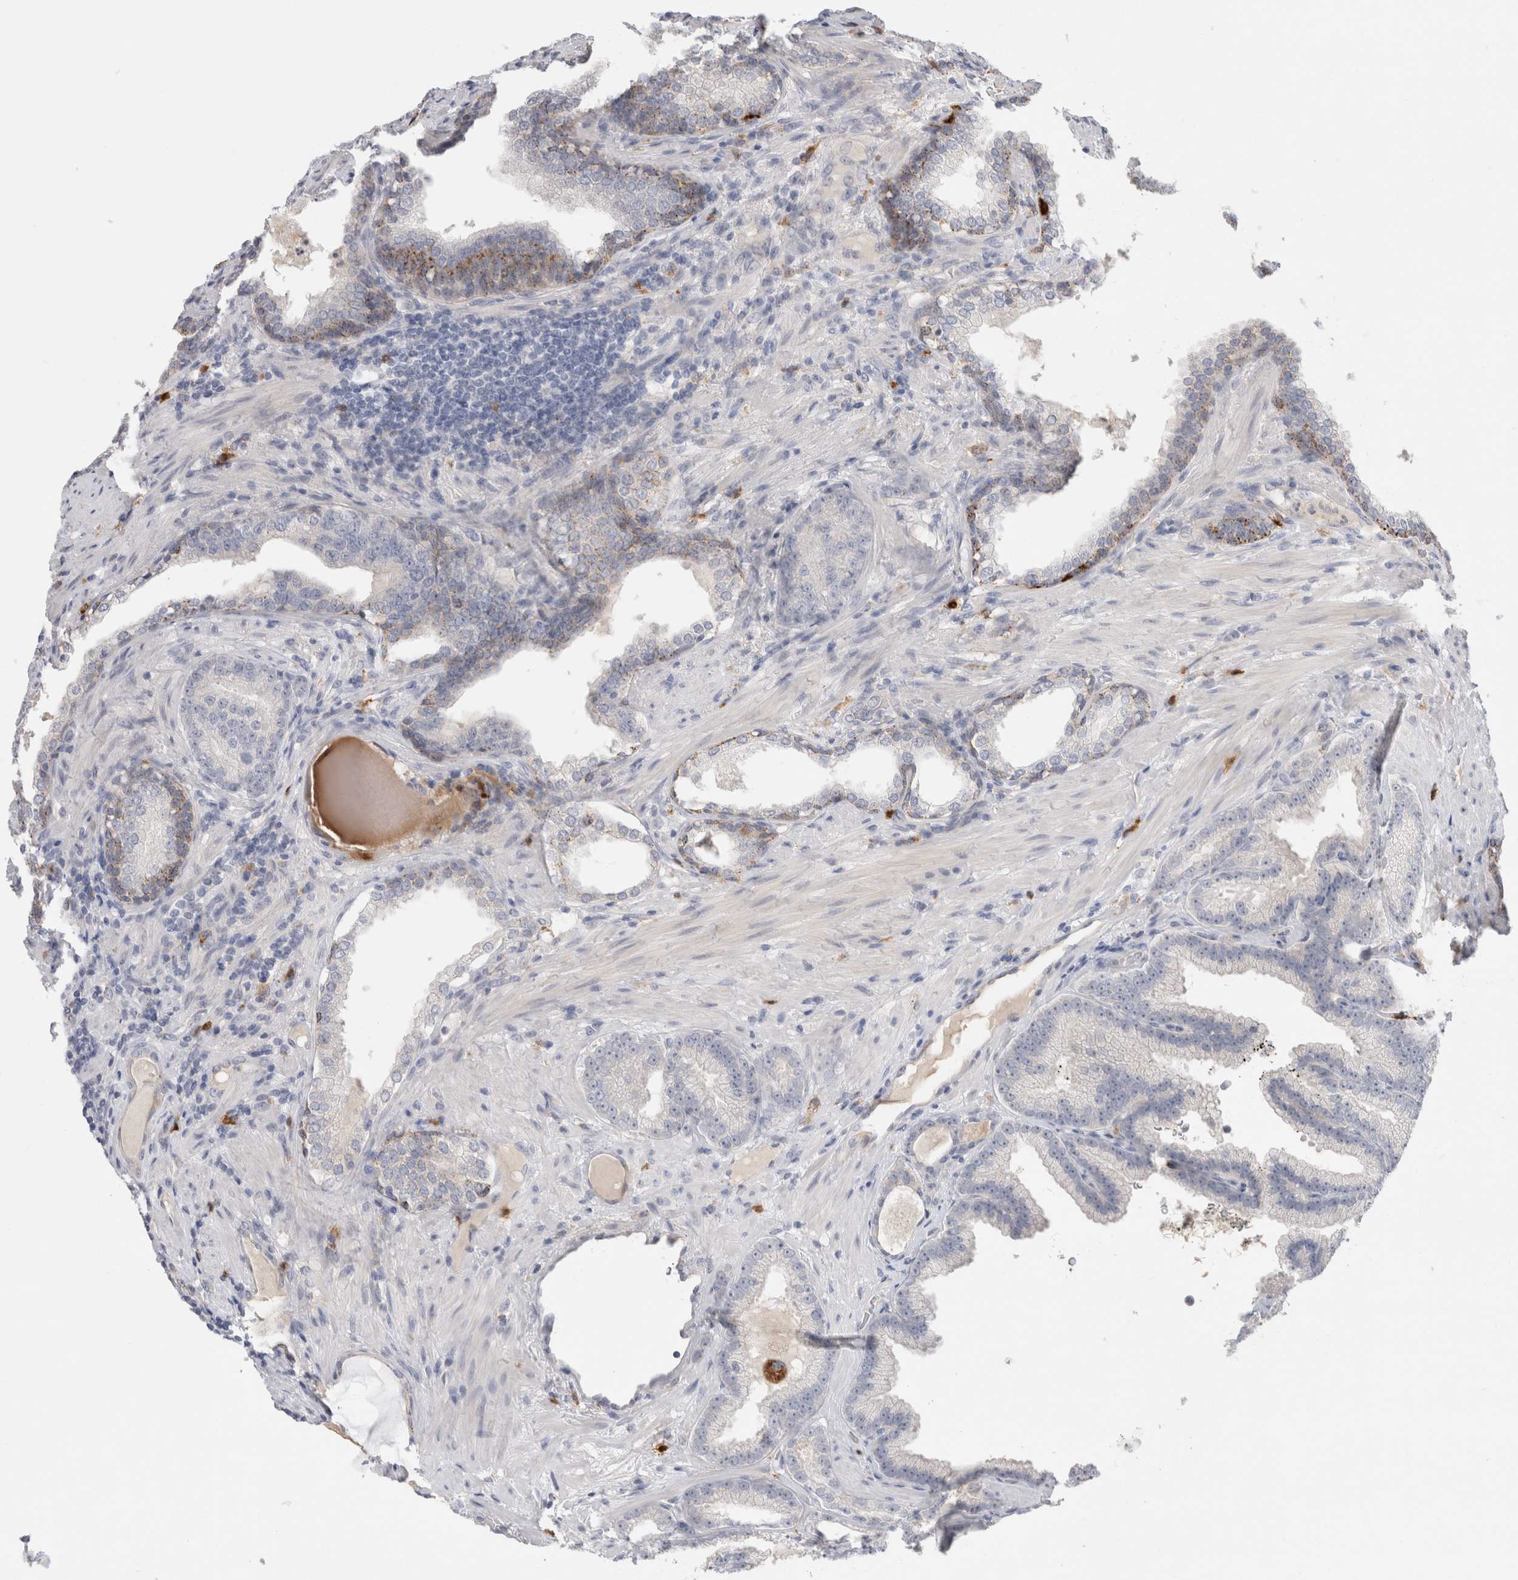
{"staining": {"intensity": "negative", "quantity": "none", "location": "none"}, "tissue": "prostate cancer", "cell_type": "Tumor cells", "image_type": "cancer", "snomed": [{"axis": "morphology", "description": "Adenocarcinoma, High grade"}, {"axis": "topography", "description": "Prostate"}], "caption": "High power microscopy photomicrograph of an IHC image of prostate cancer, revealing no significant positivity in tumor cells.", "gene": "HPGDS", "patient": {"sex": "male", "age": 61}}